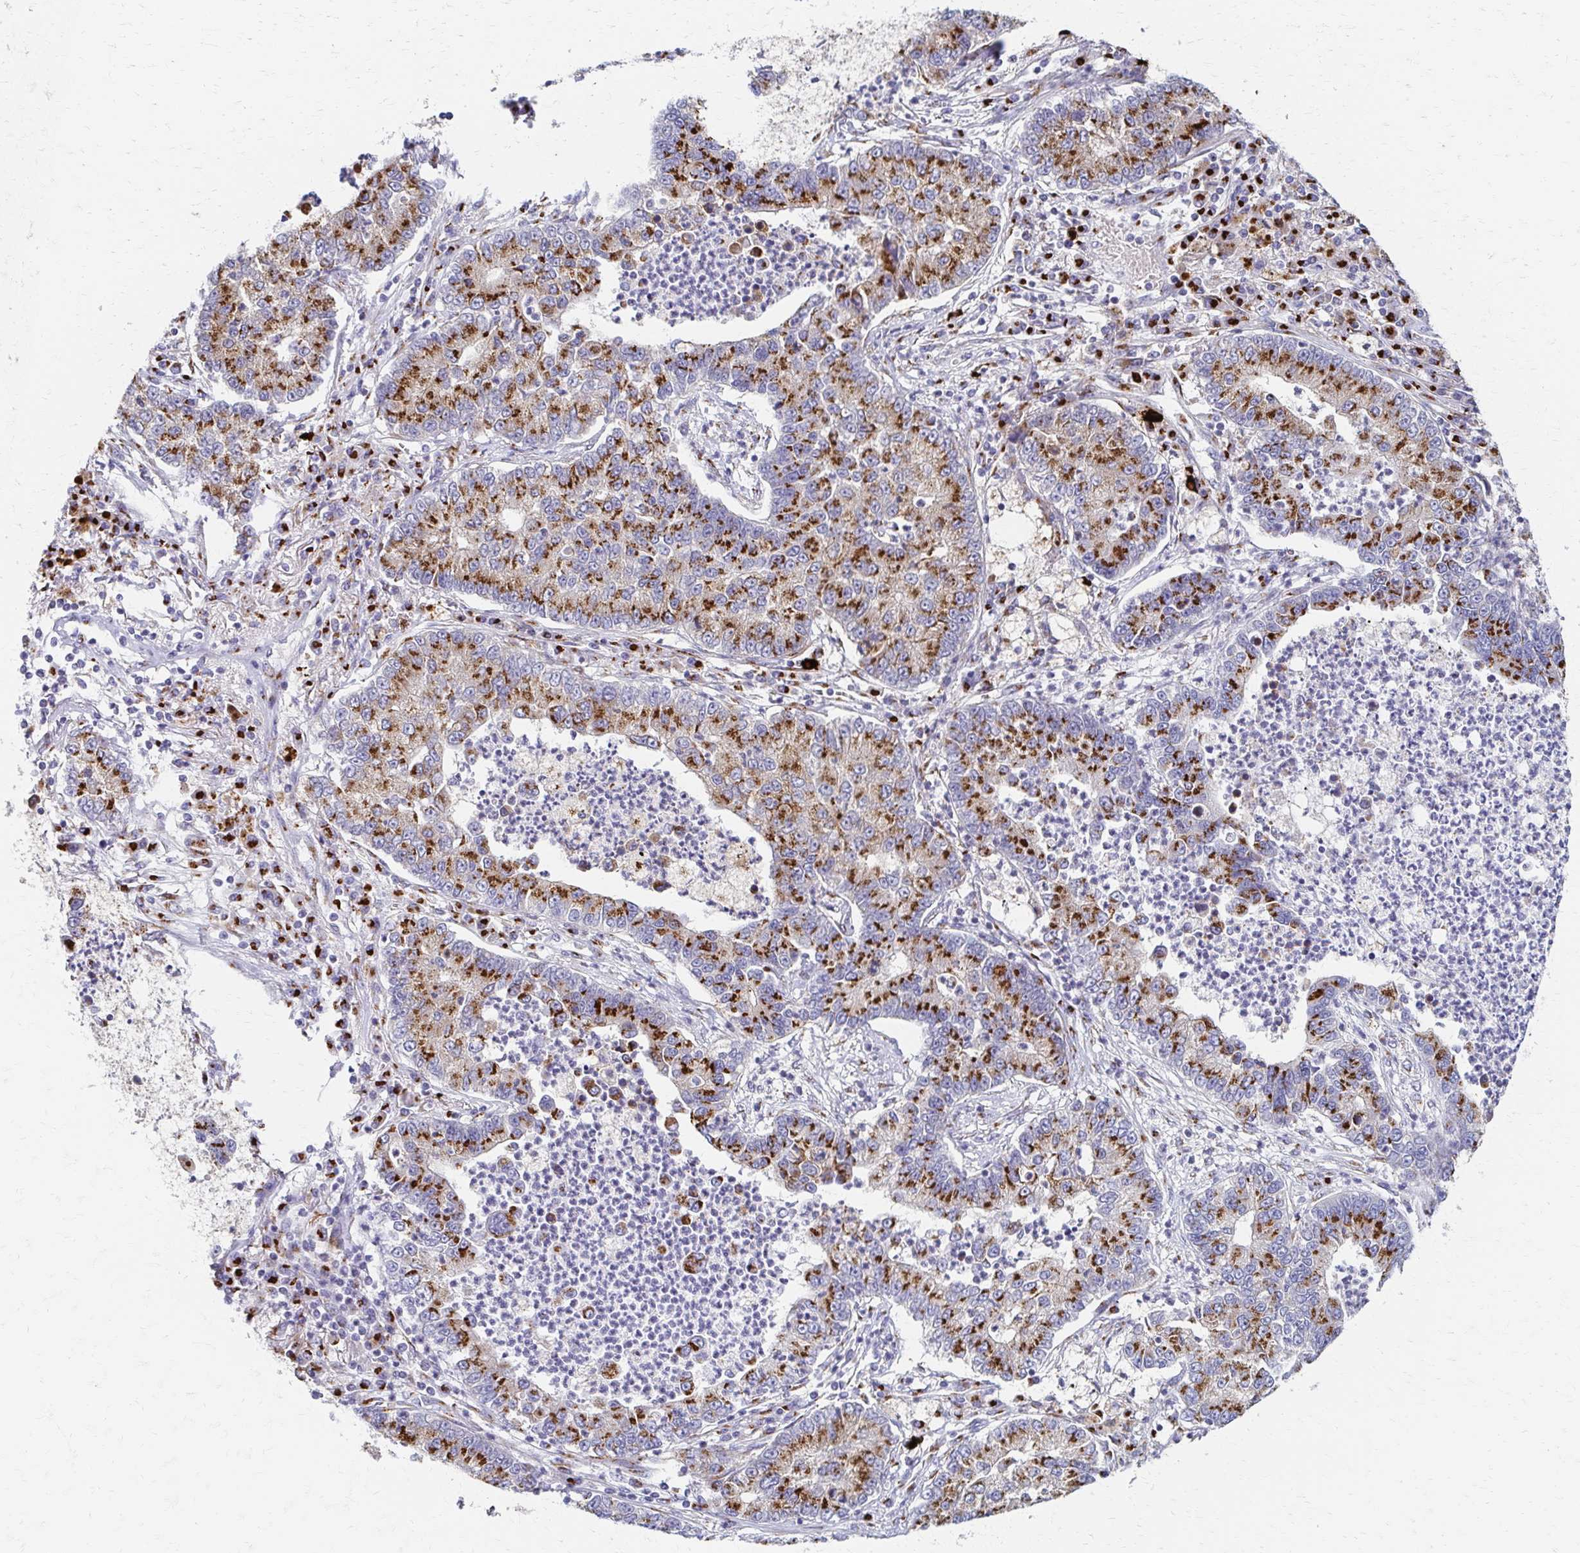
{"staining": {"intensity": "strong", "quantity": ">75%", "location": "cytoplasmic/membranous"}, "tissue": "lung cancer", "cell_type": "Tumor cells", "image_type": "cancer", "snomed": [{"axis": "morphology", "description": "Adenocarcinoma, NOS"}, {"axis": "topography", "description": "Lung"}], "caption": "IHC of adenocarcinoma (lung) reveals high levels of strong cytoplasmic/membranous expression in approximately >75% of tumor cells. (brown staining indicates protein expression, while blue staining denotes nuclei).", "gene": "TM9SF1", "patient": {"sex": "female", "age": 57}}